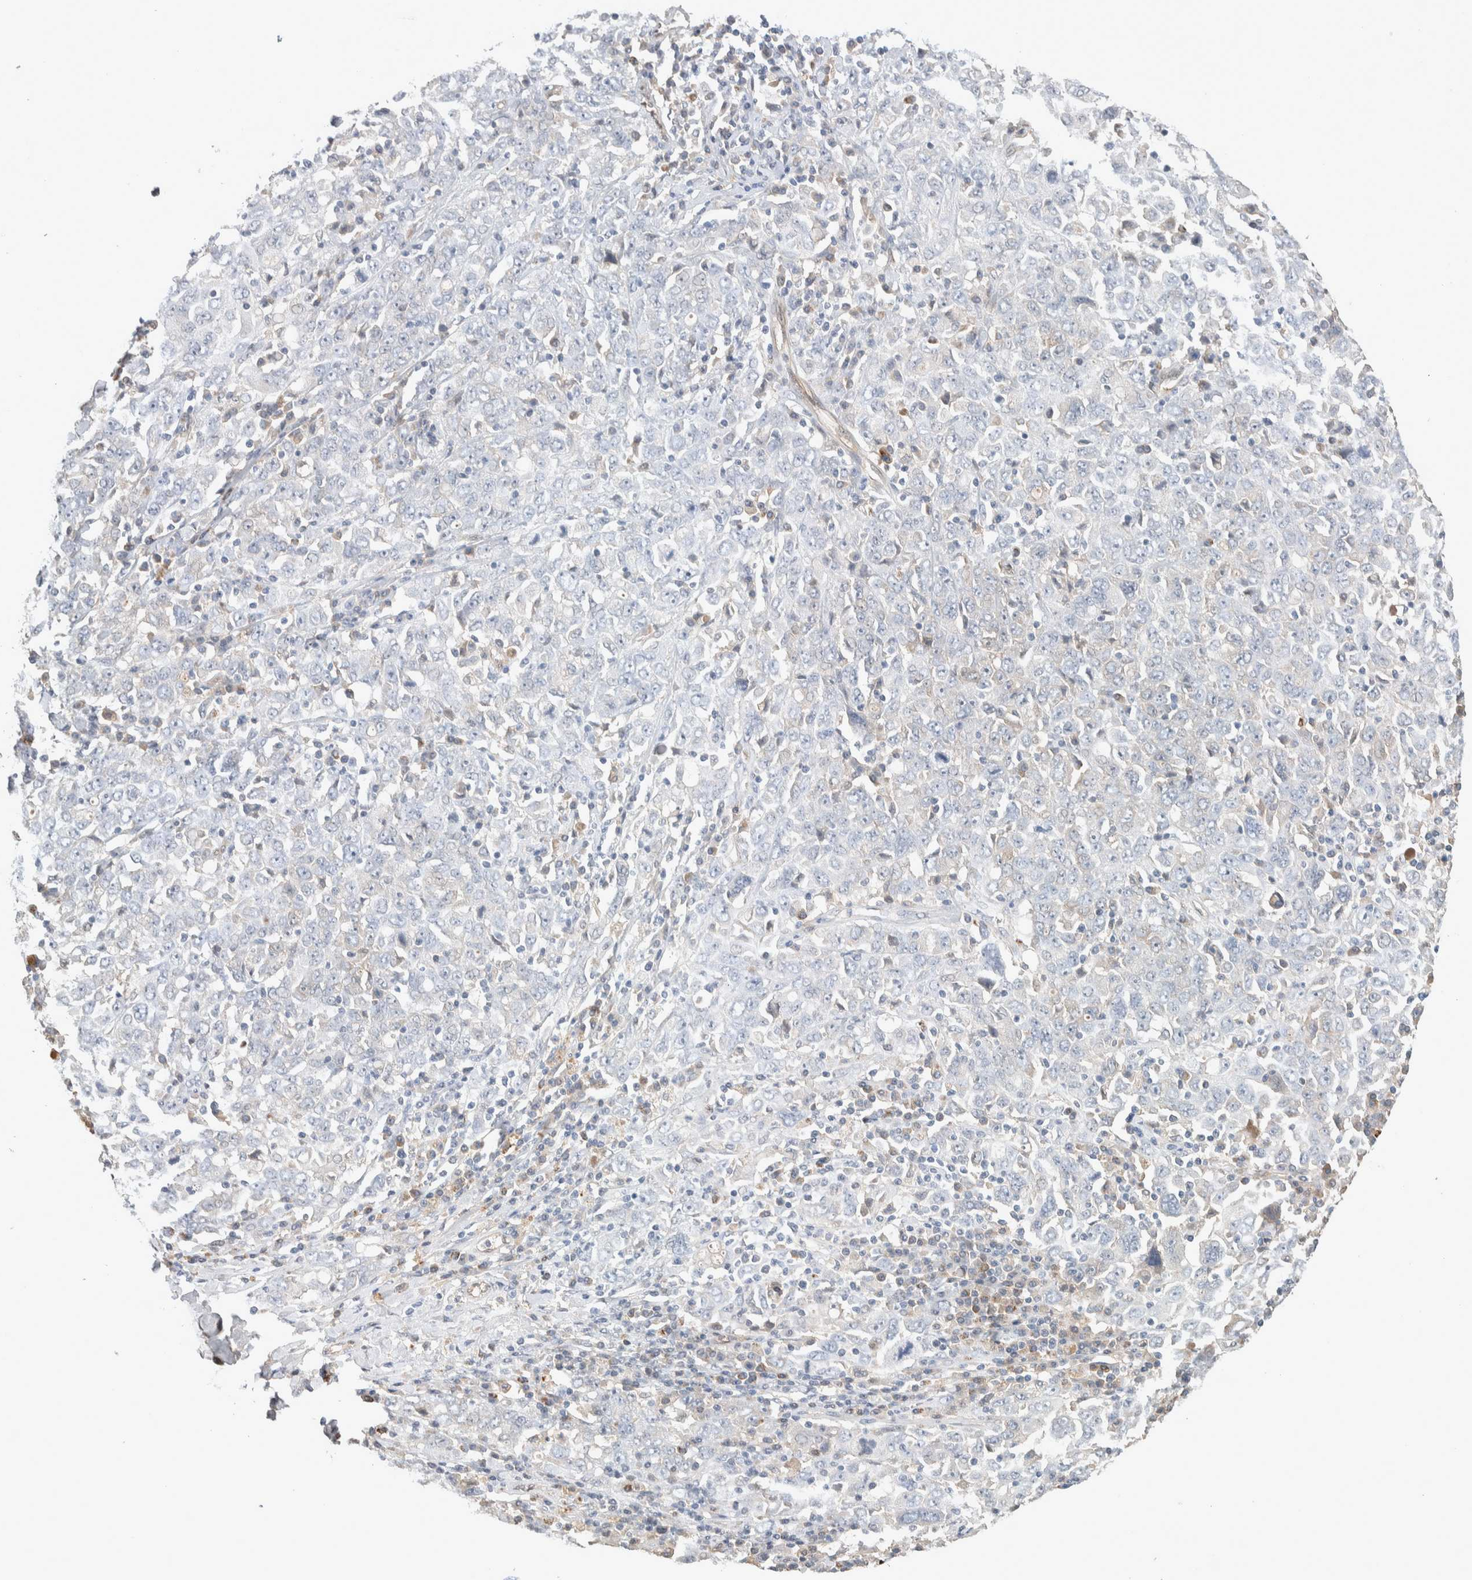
{"staining": {"intensity": "weak", "quantity": "<25%", "location": "cytoplasmic/membranous"}, "tissue": "ovarian cancer", "cell_type": "Tumor cells", "image_type": "cancer", "snomed": [{"axis": "morphology", "description": "Carcinoma, endometroid"}, {"axis": "topography", "description": "Ovary"}], "caption": "This is an immunohistochemistry (IHC) photomicrograph of ovarian cancer (endometroid carcinoma). There is no staining in tumor cells.", "gene": "DEPTOR", "patient": {"sex": "female", "age": 62}}